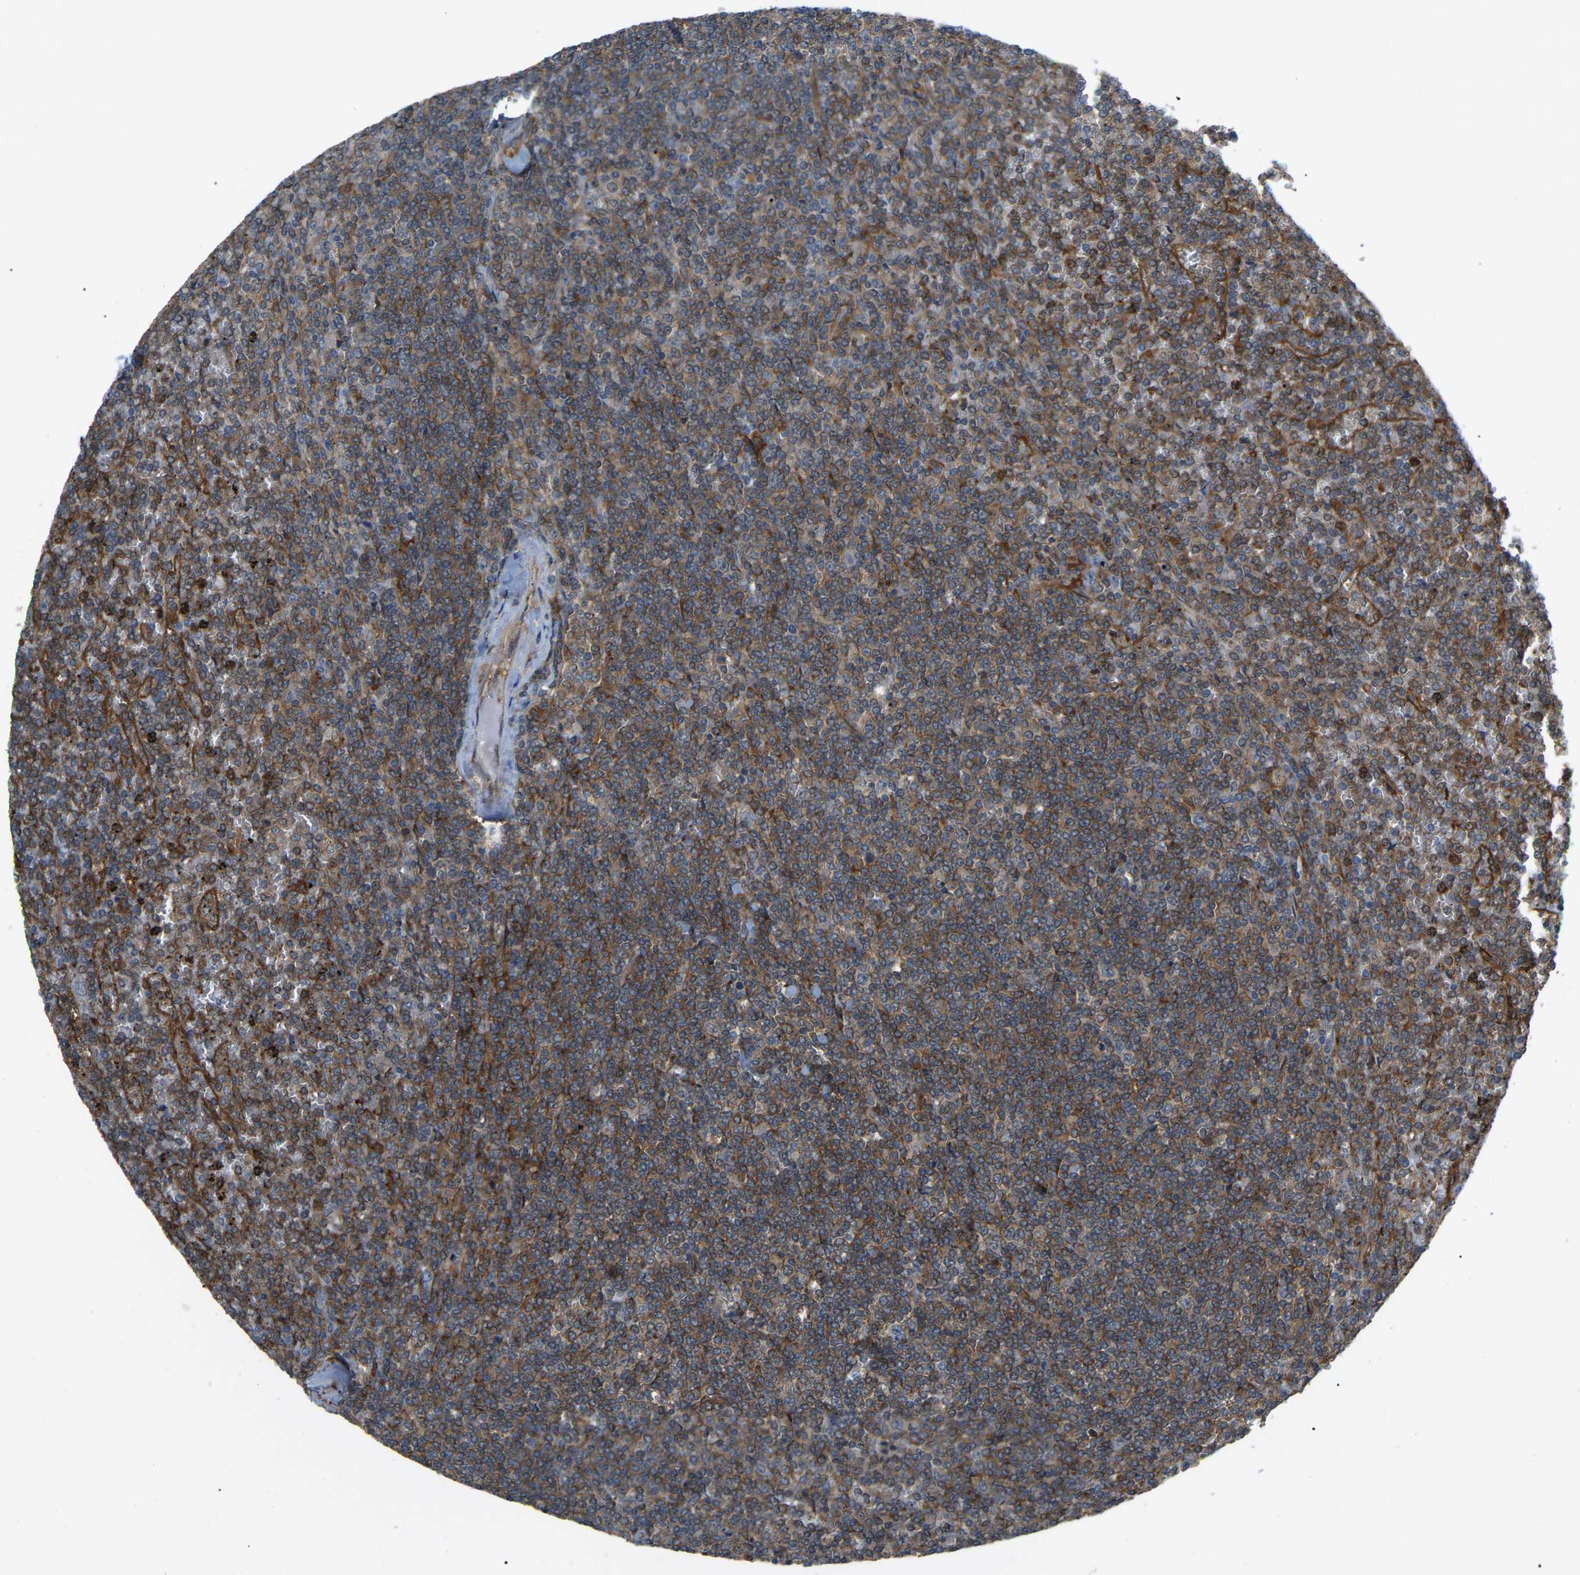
{"staining": {"intensity": "moderate", "quantity": ">75%", "location": "cytoplasmic/membranous"}, "tissue": "lymphoma", "cell_type": "Tumor cells", "image_type": "cancer", "snomed": [{"axis": "morphology", "description": "Malignant lymphoma, non-Hodgkin's type, Low grade"}, {"axis": "topography", "description": "Spleen"}], "caption": "A micrograph of human low-grade malignant lymphoma, non-Hodgkin's type stained for a protein shows moderate cytoplasmic/membranous brown staining in tumor cells.", "gene": "PICALM", "patient": {"sex": "female", "age": 19}}